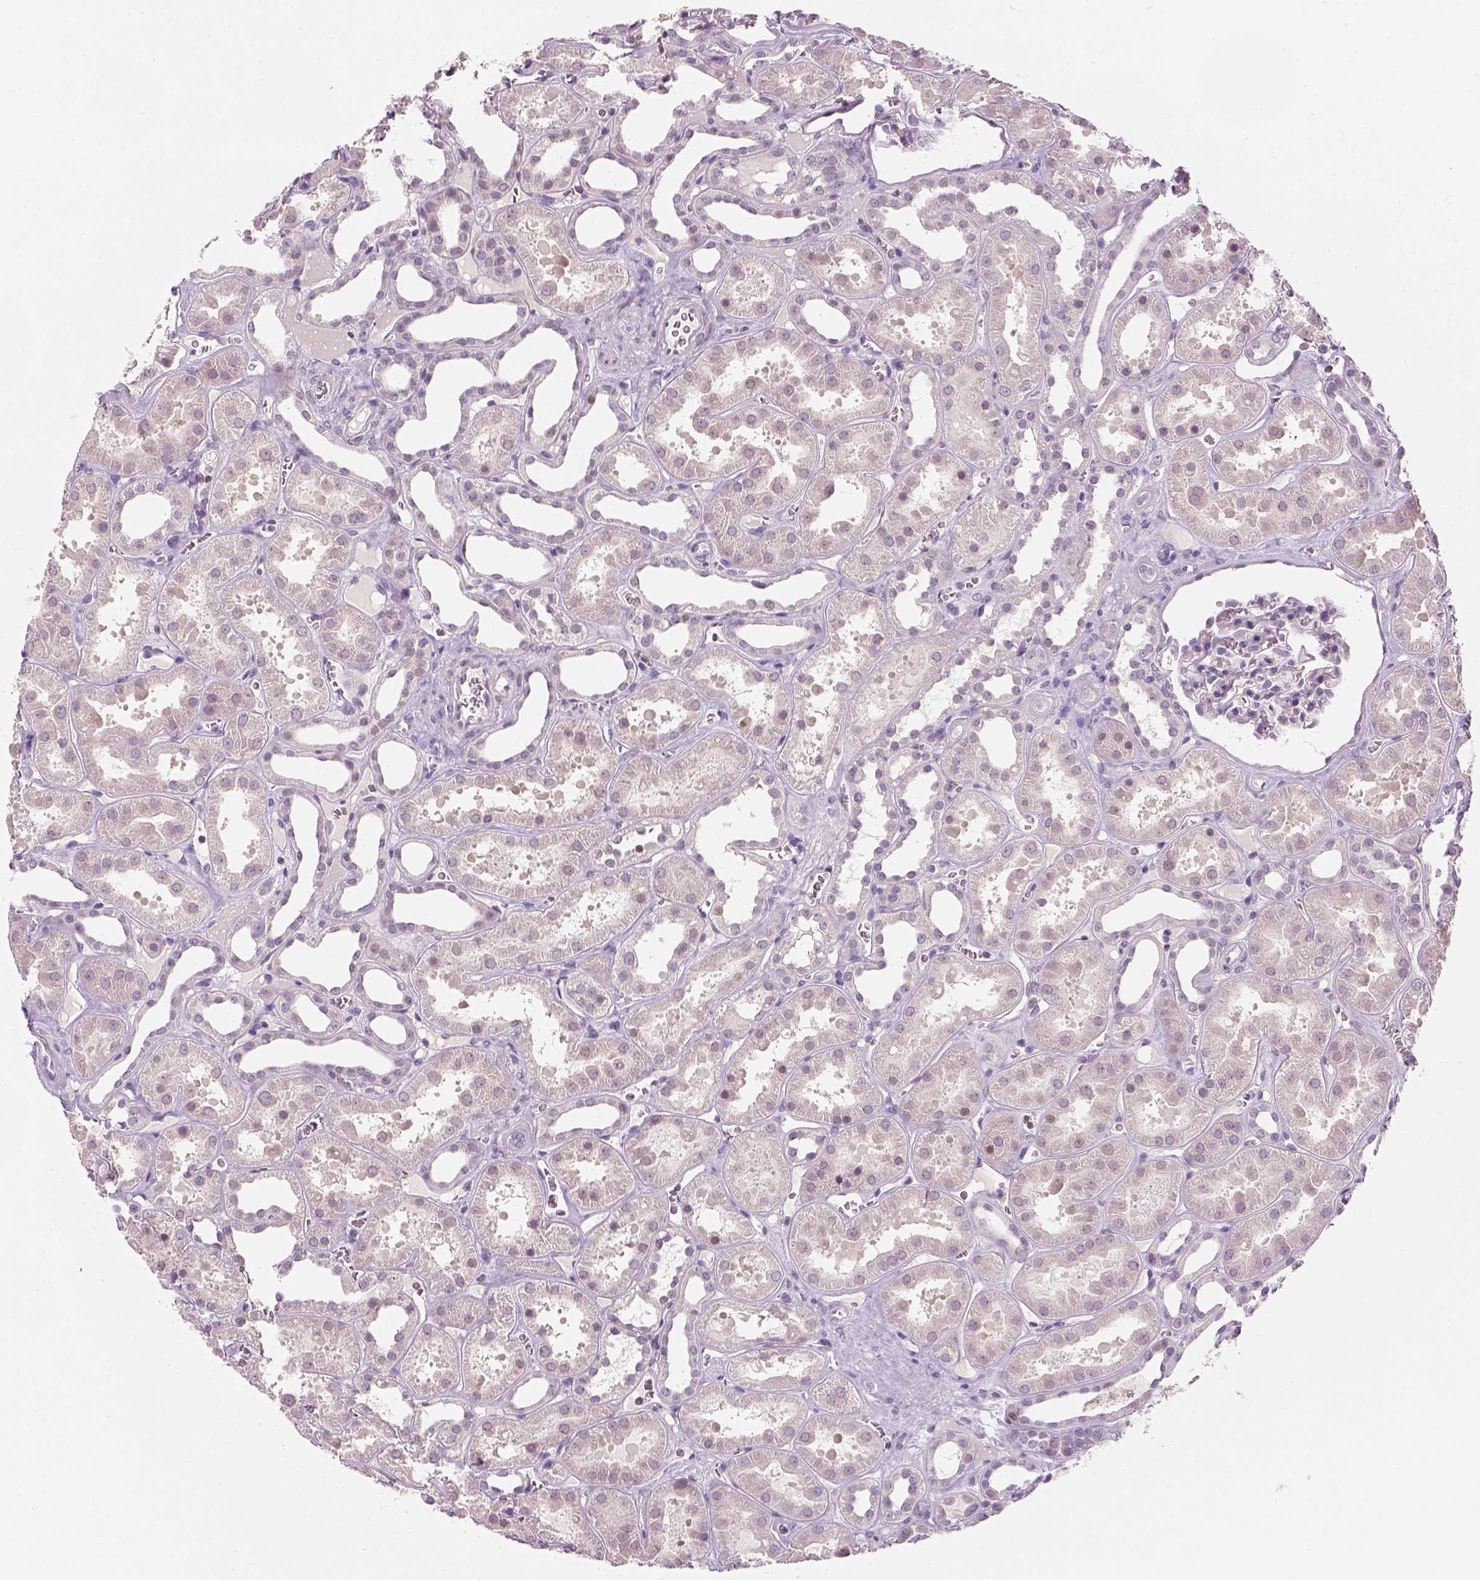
{"staining": {"intensity": "negative", "quantity": "none", "location": "none"}, "tissue": "kidney", "cell_type": "Cells in glomeruli", "image_type": "normal", "snomed": [{"axis": "morphology", "description": "Normal tissue, NOS"}, {"axis": "topography", "description": "Kidney"}], "caption": "DAB immunohistochemical staining of normal human kidney exhibits no significant staining in cells in glomeruli.", "gene": "TP53", "patient": {"sex": "female", "age": 41}}